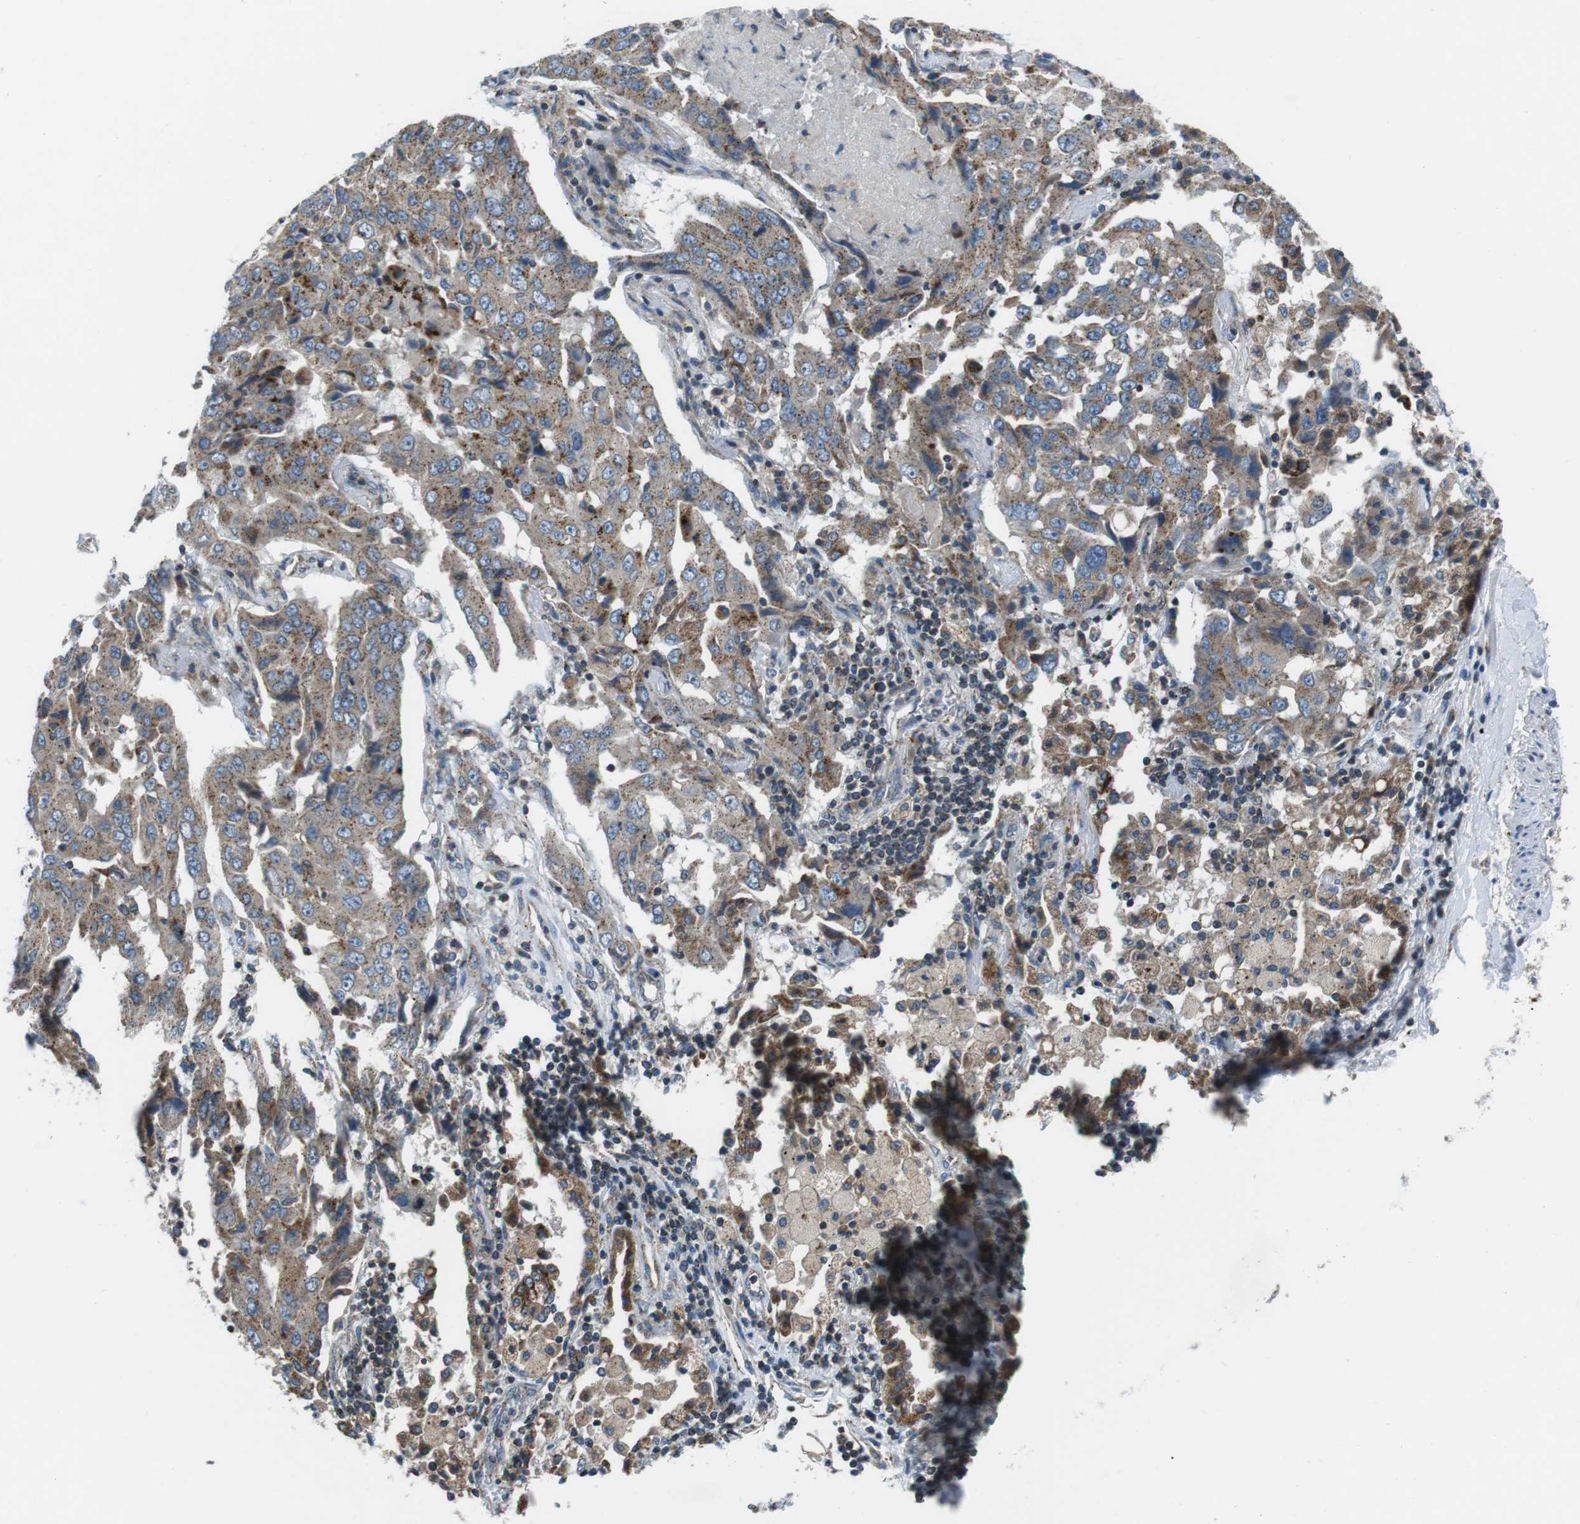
{"staining": {"intensity": "weak", "quantity": ">75%", "location": "cytoplasmic/membranous"}, "tissue": "lung cancer", "cell_type": "Tumor cells", "image_type": "cancer", "snomed": [{"axis": "morphology", "description": "Adenocarcinoma, NOS"}, {"axis": "topography", "description": "Lung"}], "caption": "Protein expression analysis of lung adenocarcinoma reveals weak cytoplasmic/membranous staining in about >75% of tumor cells. (DAB IHC with brightfield microscopy, high magnification).", "gene": "FAM3B", "patient": {"sex": "female", "age": 65}}